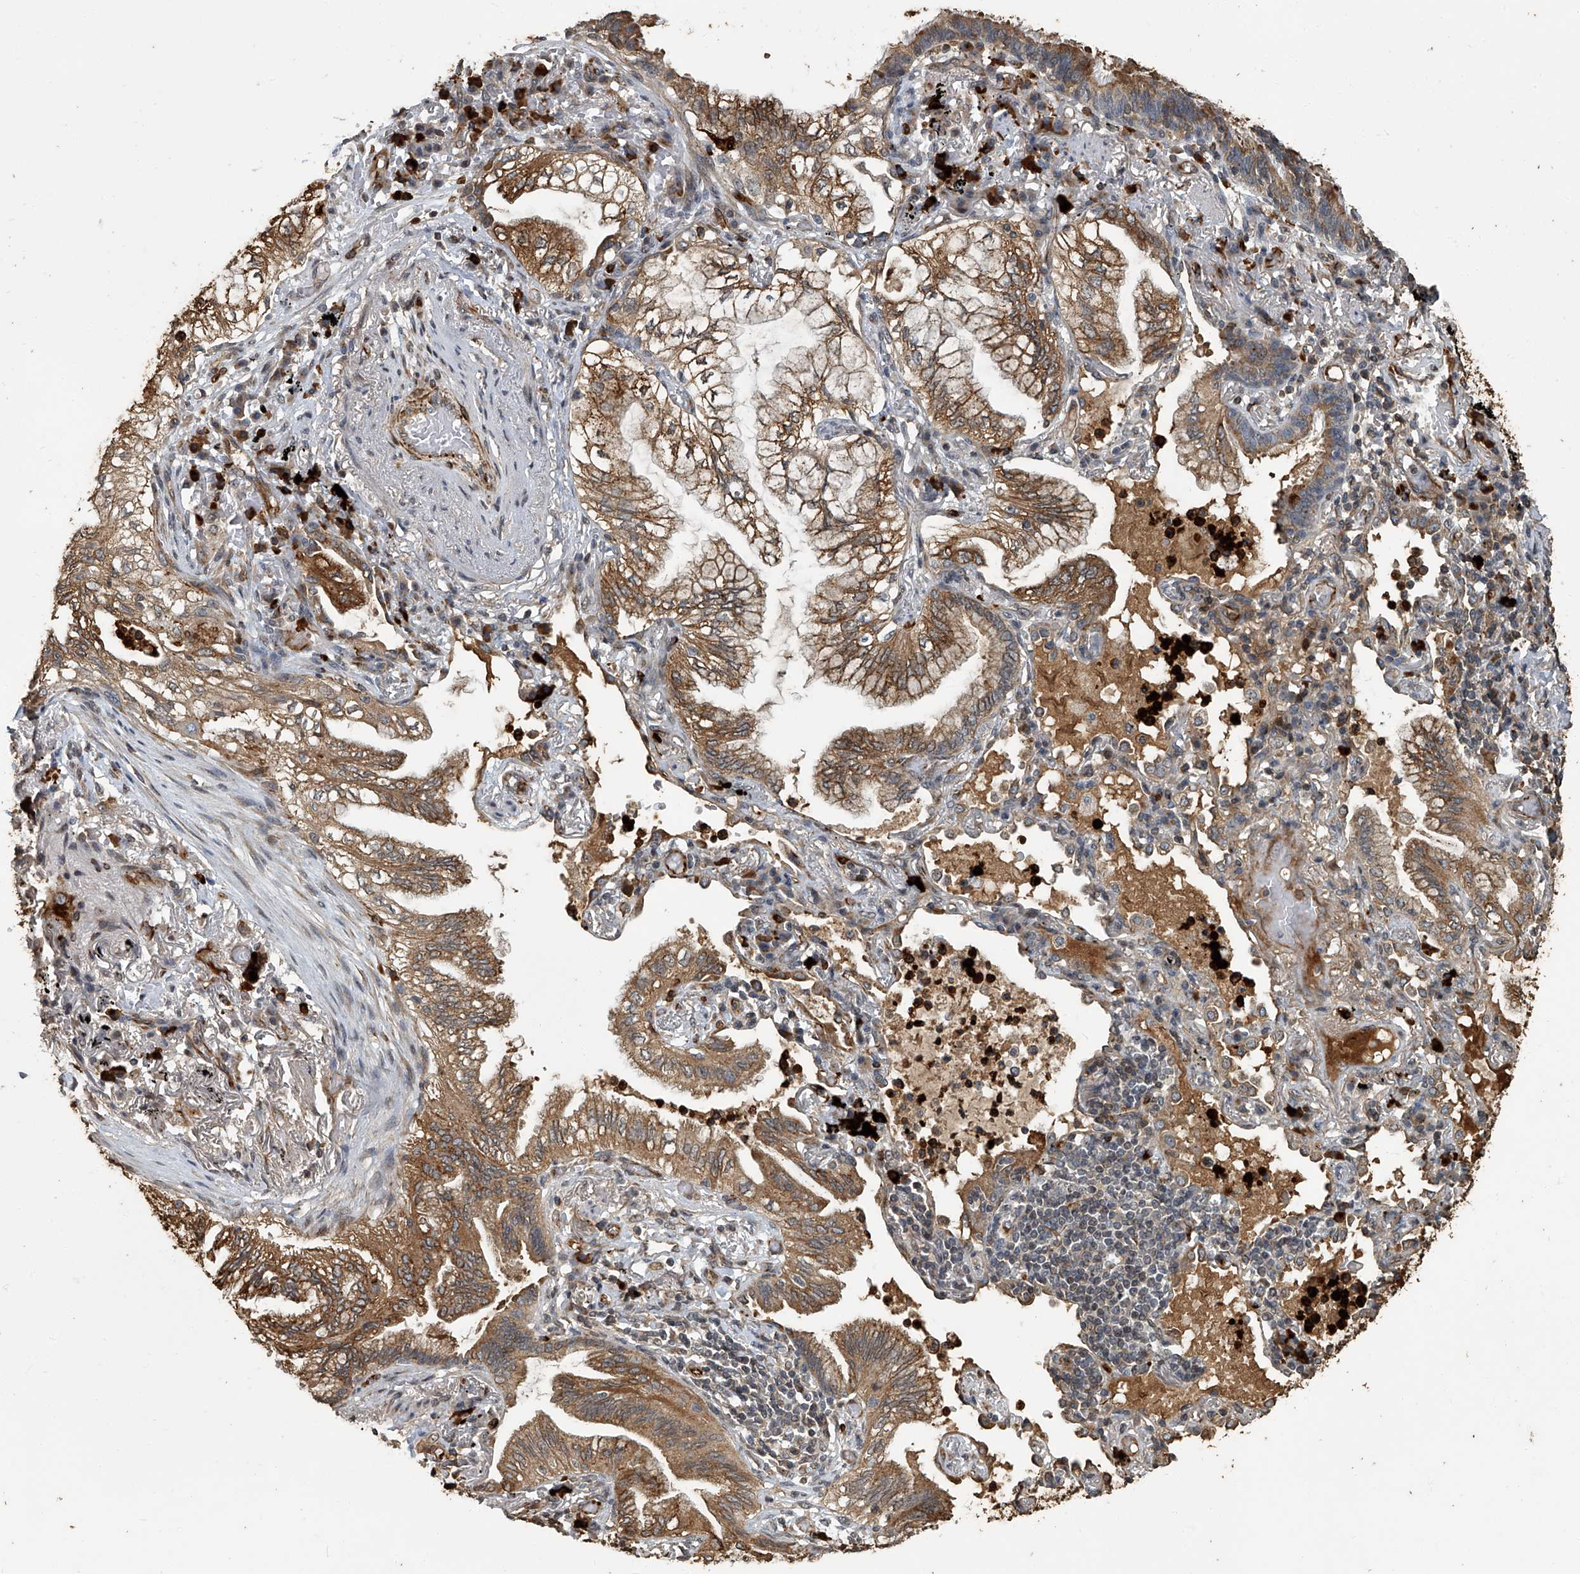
{"staining": {"intensity": "moderate", "quantity": ">75%", "location": "cytoplasmic/membranous"}, "tissue": "lung cancer", "cell_type": "Tumor cells", "image_type": "cancer", "snomed": [{"axis": "morphology", "description": "Adenocarcinoma, NOS"}, {"axis": "topography", "description": "Lung"}], "caption": "Tumor cells exhibit medium levels of moderate cytoplasmic/membranous staining in about >75% of cells in lung adenocarcinoma.", "gene": "GPR132", "patient": {"sex": "female", "age": 70}}